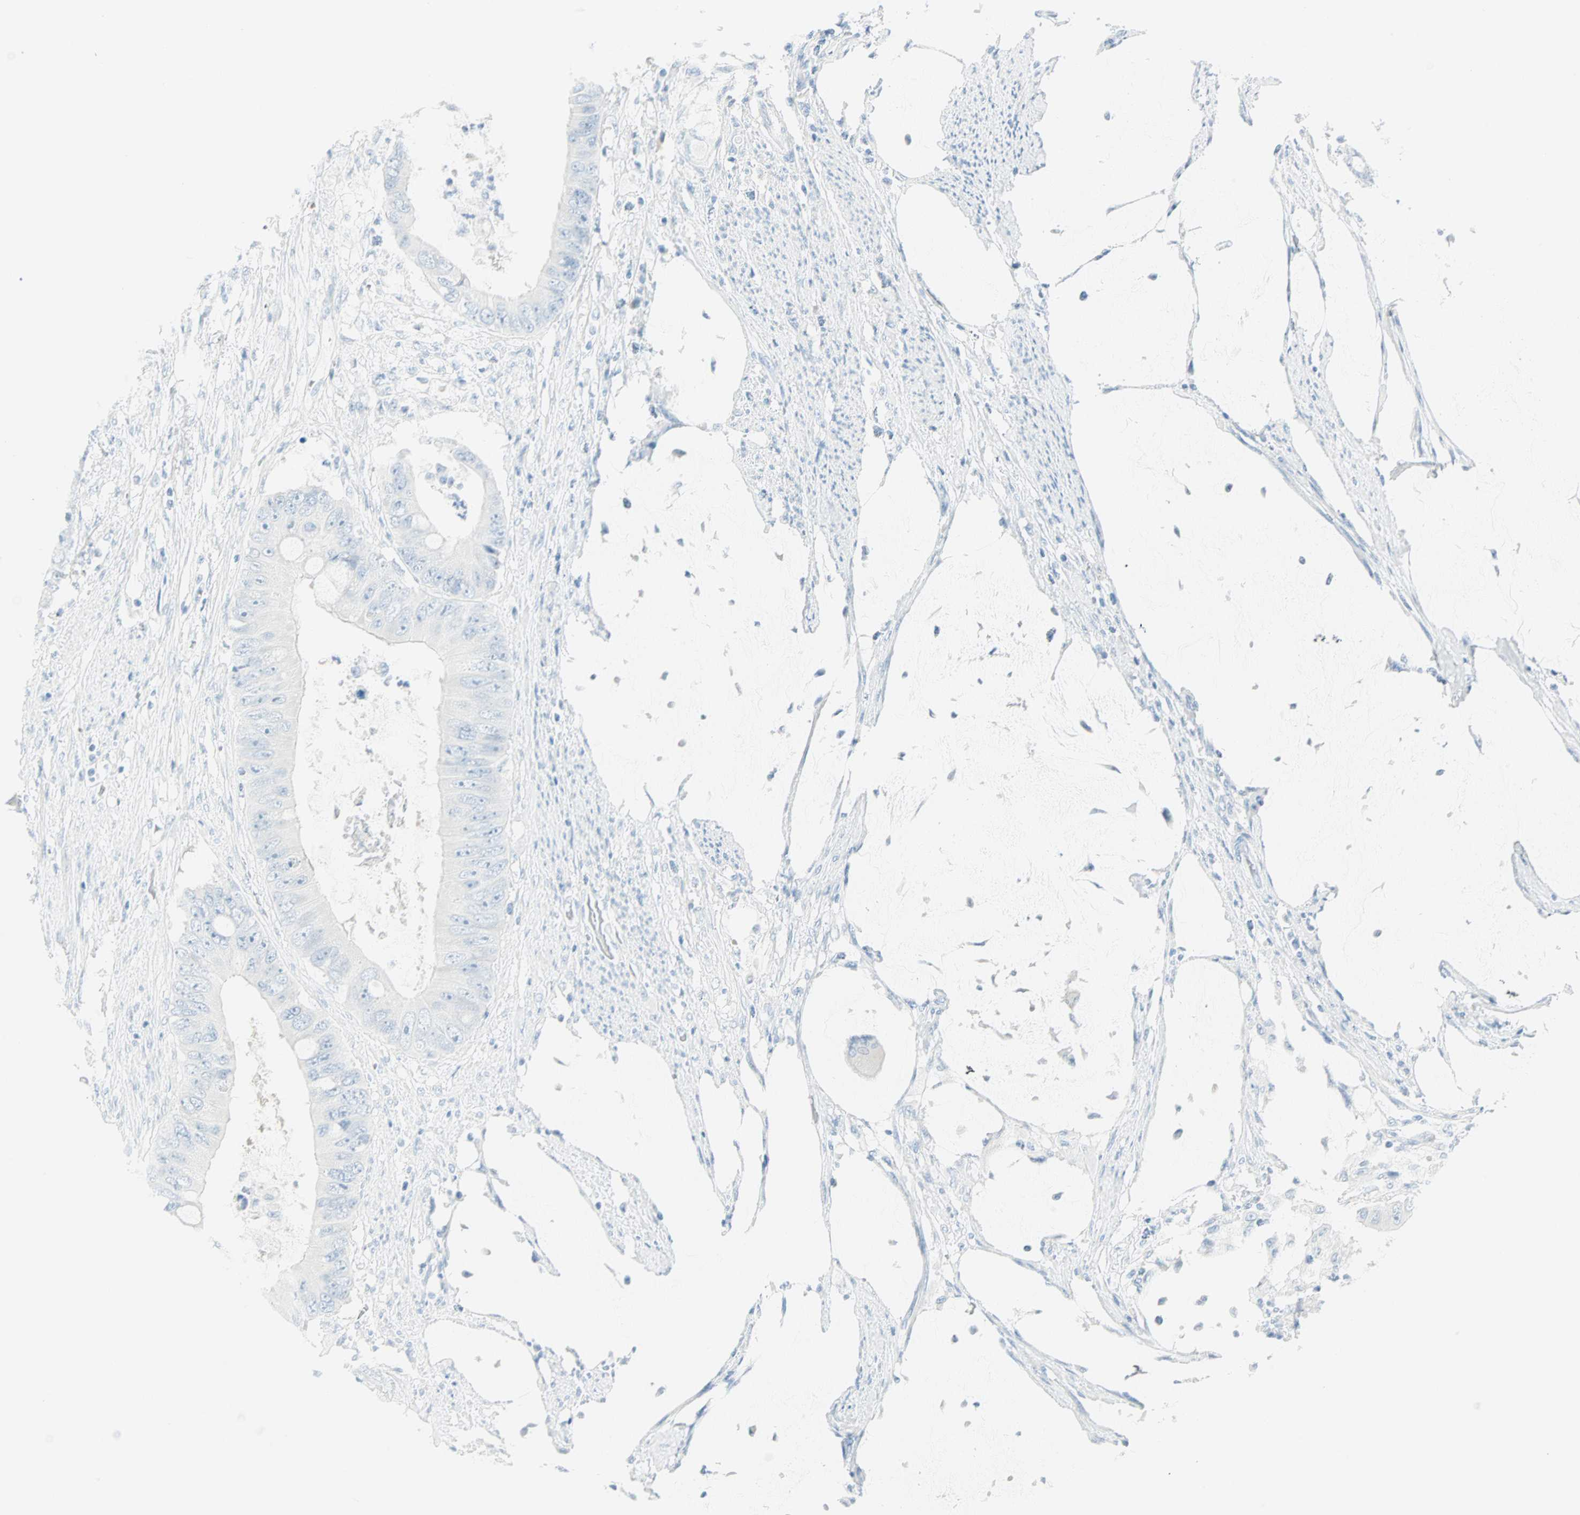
{"staining": {"intensity": "negative", "quantity": "none", "location": "none"}, "tissue": "colorectal cancer", "cell_type": "Tumor cells", "image_type": "cancer", "snomed": [{"axis": "morphology", "description": "Adenocarcinoma, NOS"}, {"axis": "topography", "description": "Rectum"}], "caption": "Immunohistochemistry (IHC) image of adenocarcinoma (colorectal) stained for a protein (brown), which demonstrates no positivity in tumor cells.", "gene": "NES", "patient": {"sex": "female", "age": 77}}